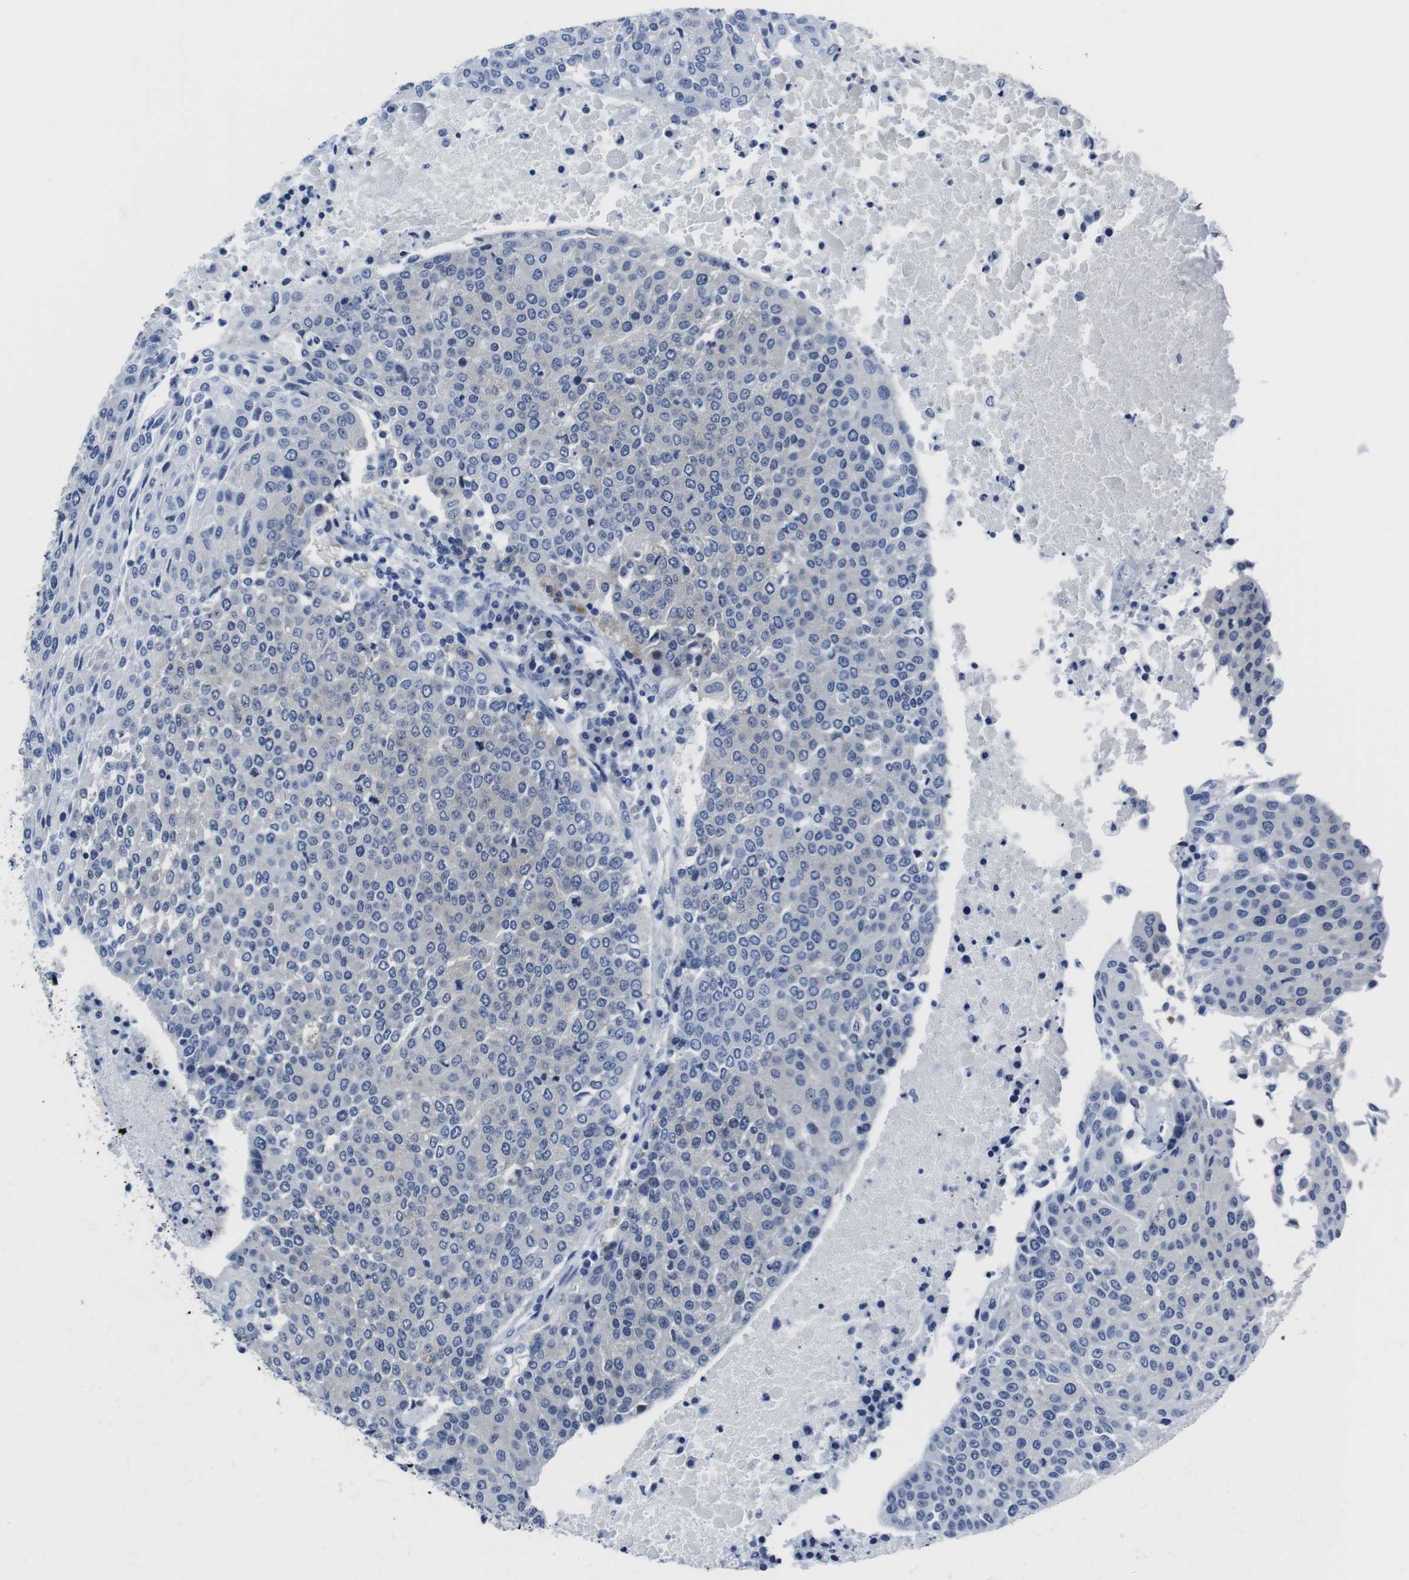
{"staining": {"intensity": "negative", "quantity": "none", "location": "none"}, "tissue": "urothelial cancer", "cell_type": "Tumor cells", "image_type": "cancer", "snomed": [{"axis": "morphology", "description": "Urothelial carcinoma, High grade"}, {"axis": "topography", "description": "Urinary bladder"}], "caption": "A high-resolution photomicrograph shows immunohistochemistry staining of urothelial cancer, which shows no significant expression in tumor cells. The staining is performed using DAB (3,3'-diaminobenzidine) brown chromogen with nuclei counter-stained in using hematoxylin.", "gene": "EIF4A1", "patient": {"sex": "female", "age": 85}}